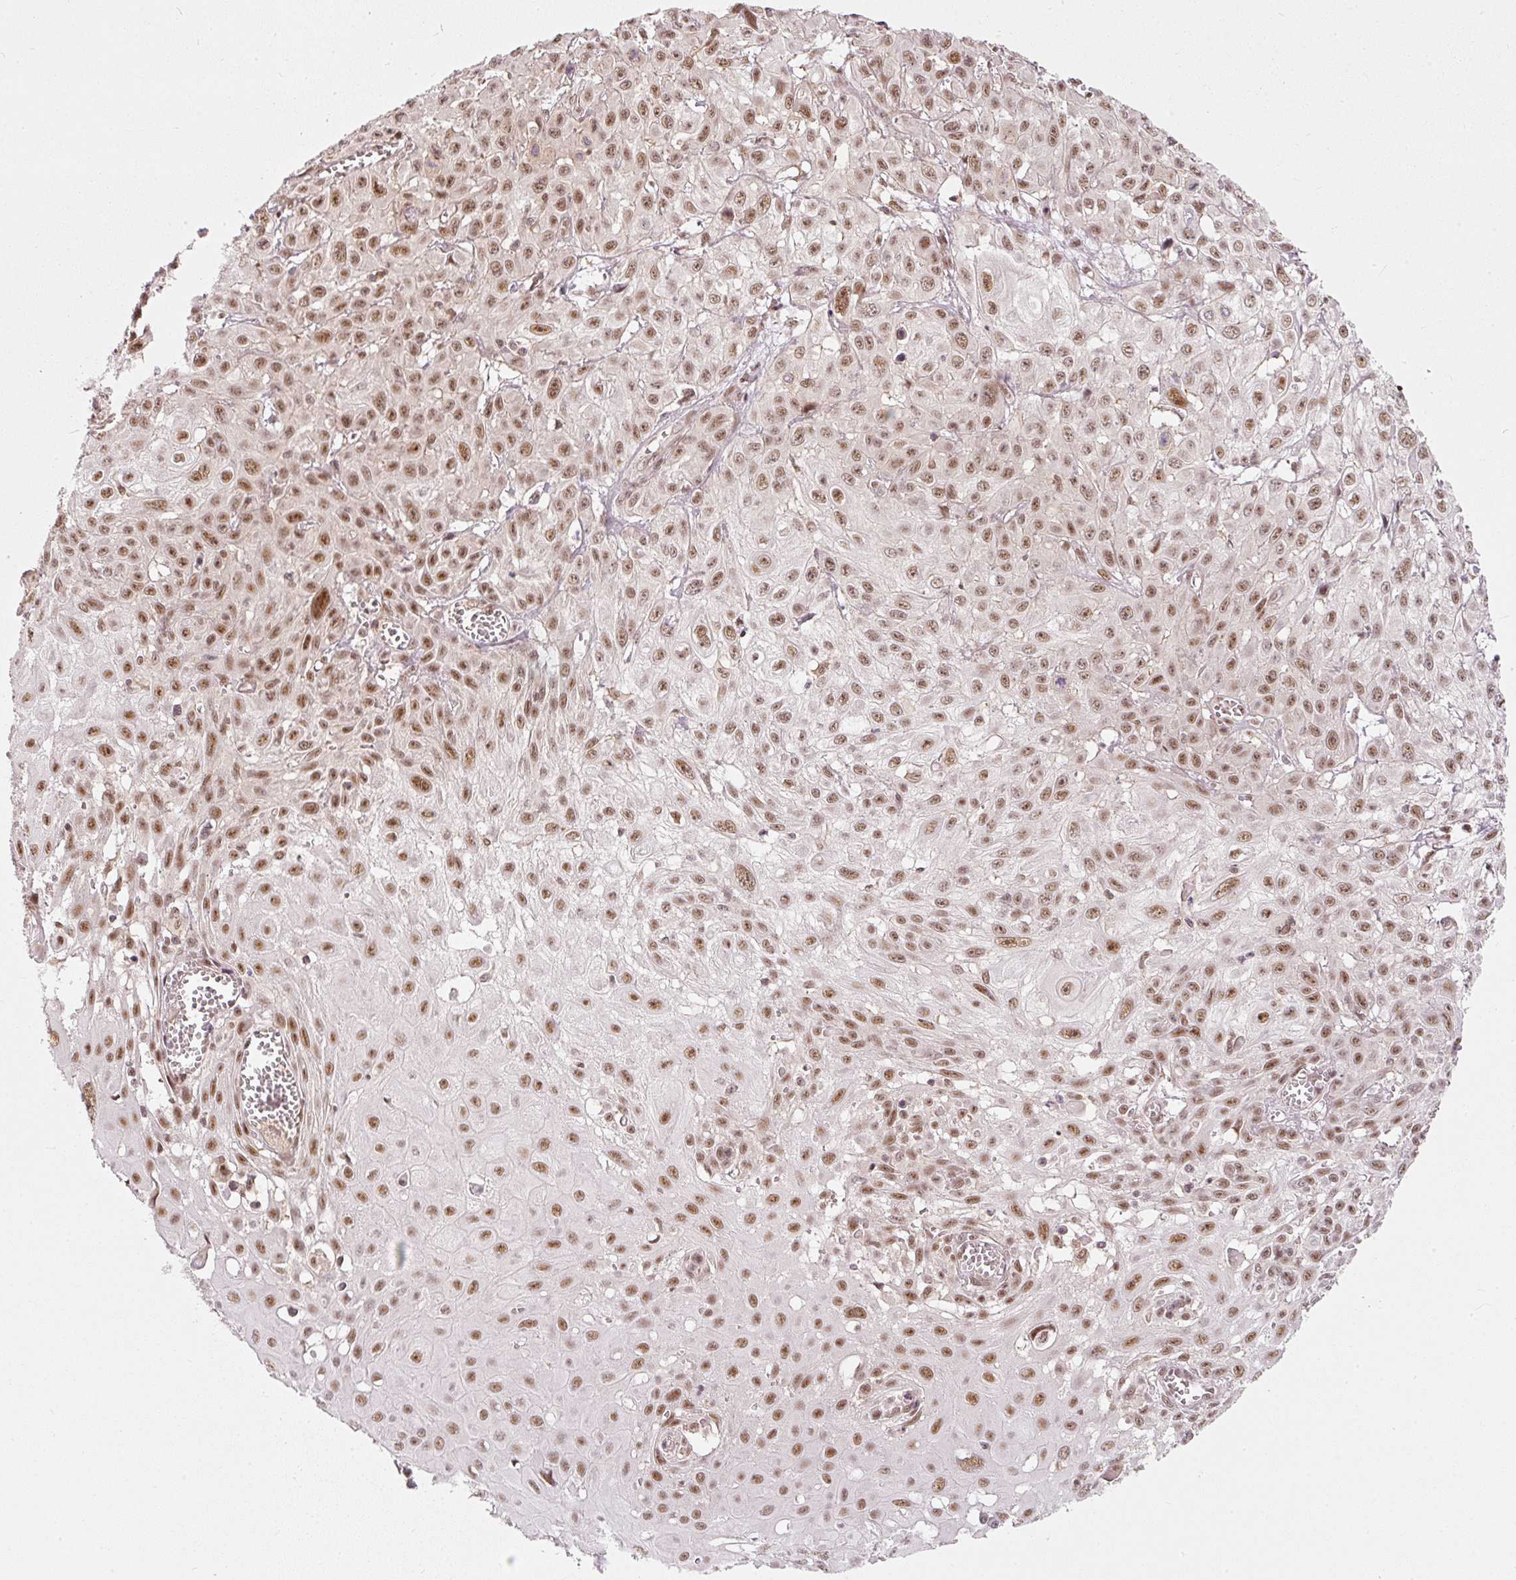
{"staining": {"intensity": "moderate", "quantity": ">75%", "location": "nuclear"}, "tissue": "skin cancer", "cell_type": "Tumor cells", "image_type": "cancer", "snomed": [{"axis": "morphology", "description": "Squamous cell carcinoma, NOS"}, {"axis": "topography", "description": "Skin"}, {"axis": "topography", "description": "Vulva"}], "caption": "DAB immunohistochemical staining of human skin cancer (squamous cell carcinoma) displays moderate nuclear protein expression in approximately >75% of tumor cells.", "gene": "THOC6", "patient": {"sex": "female", "age": 71}}